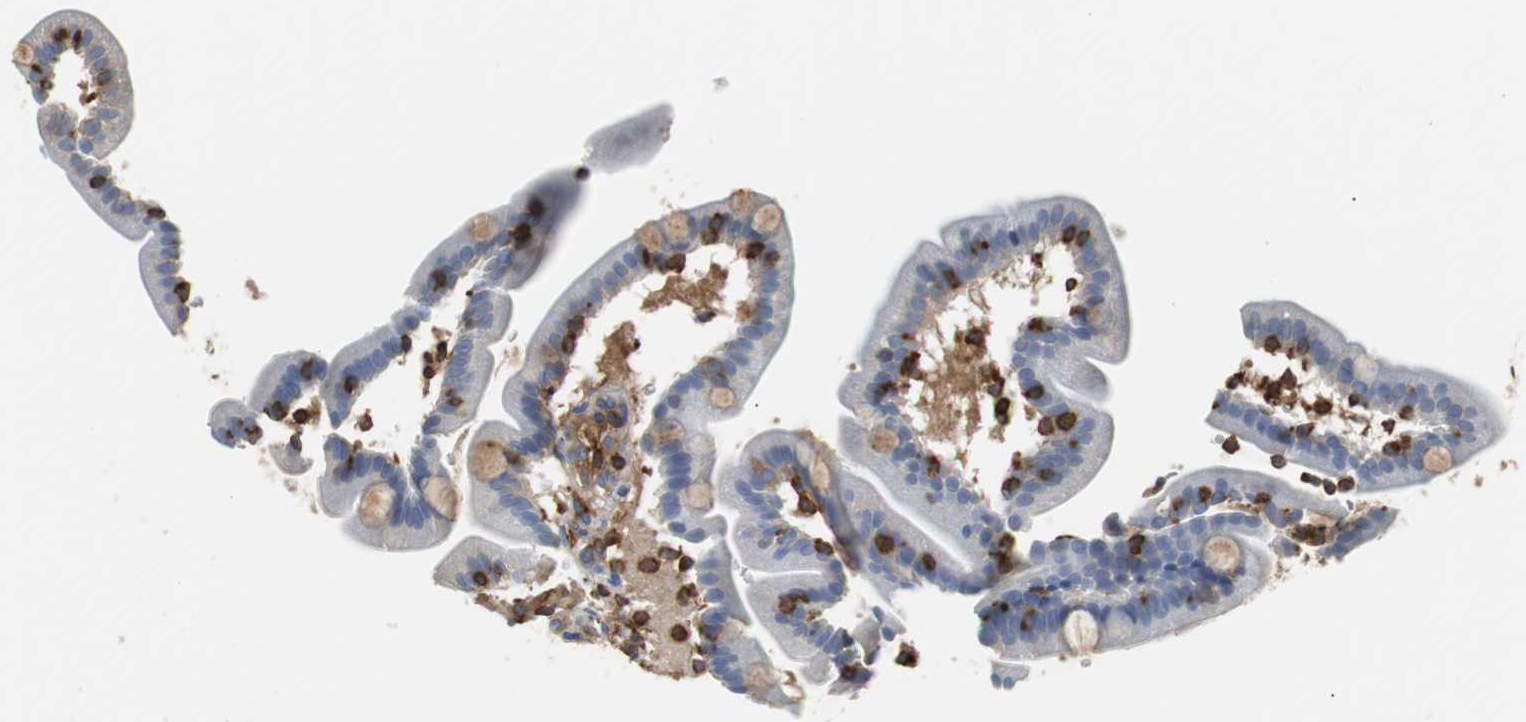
{"staining": {"intensity": "weak", "quantity": "<25%", "location": "cytoplasmic/membranous"}, "tissue": "duodenum", "cell_type": "Glandular cells", "image_type": "normal", "snomed": [{"axis": "morphology", "description": "Normal tissue, NOS"}, {"axis": "topography", "description": "Duodenum"}], "caption": "This is a histopathology image of IHC staining of benign duodenum, which shows no positivity in glandular cells.", "gene": "TSC22D4", "patient": {"sex": "male", "age": 54}}